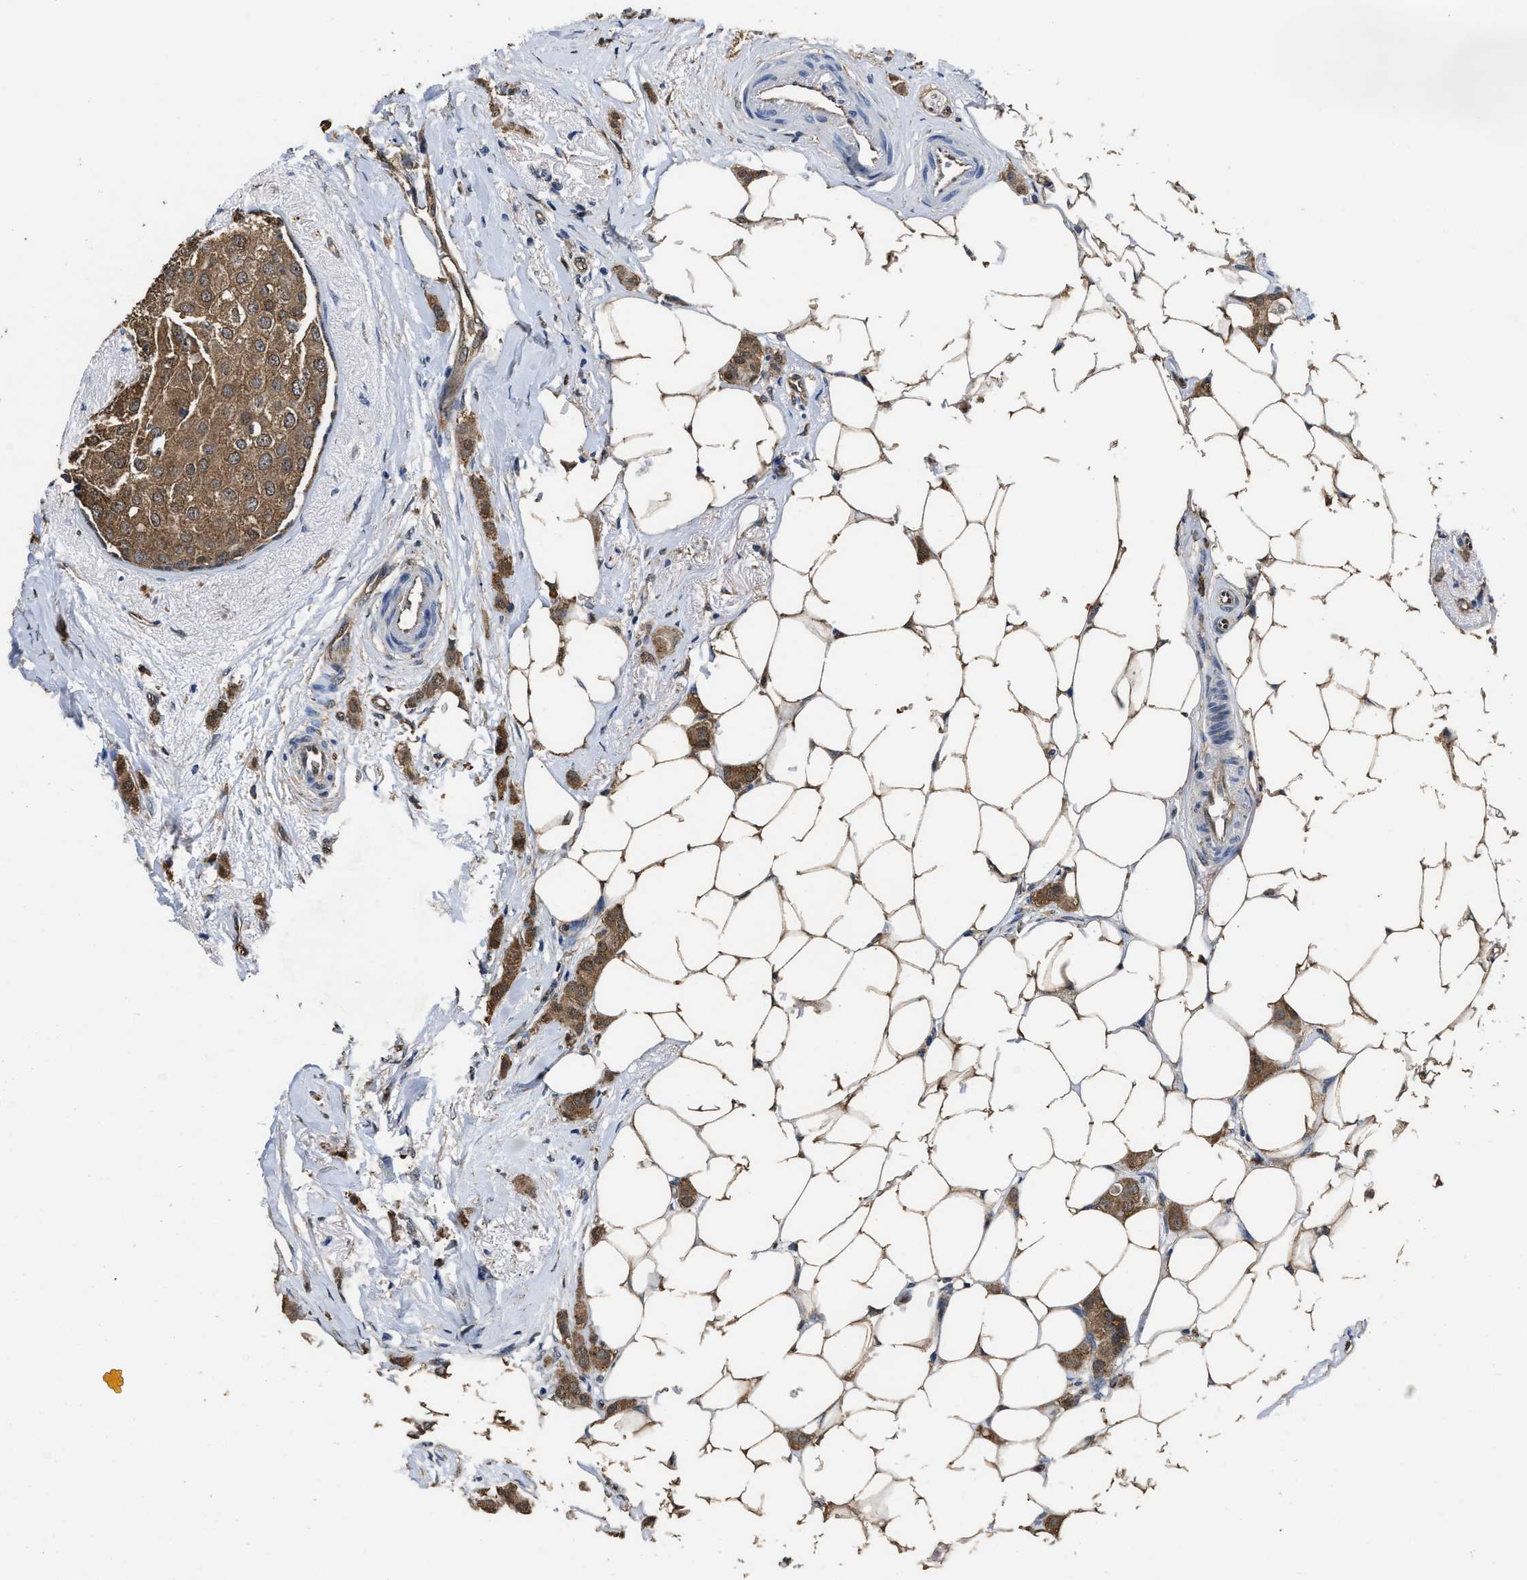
{"staining": {"intensity": "moderate", "quantity": ">75%", "location": "cytoplasmic/membranous,nuclear"}, "tissue": "breast cancer", "cell_type": "Tumor cells", "image_type": "cancer", "snomed": [{"axis": "morphology", "description": "Lobular carcinoma"}, {"axis": "topography", "description": "Breast"}], "caption": "Breast cancer tissue reveals moderate cytoplasmic/membranous and nuclear positivity in about >75% of tumor cells, visualized by immunohistochemistry. The protein of interest is stained brown, and the nuclei are stained in blue (DAB IHC with brightfield microscopy, high magnification).", "gene": "YWHAE", "patient": {"sex": "female", "age": 55}}